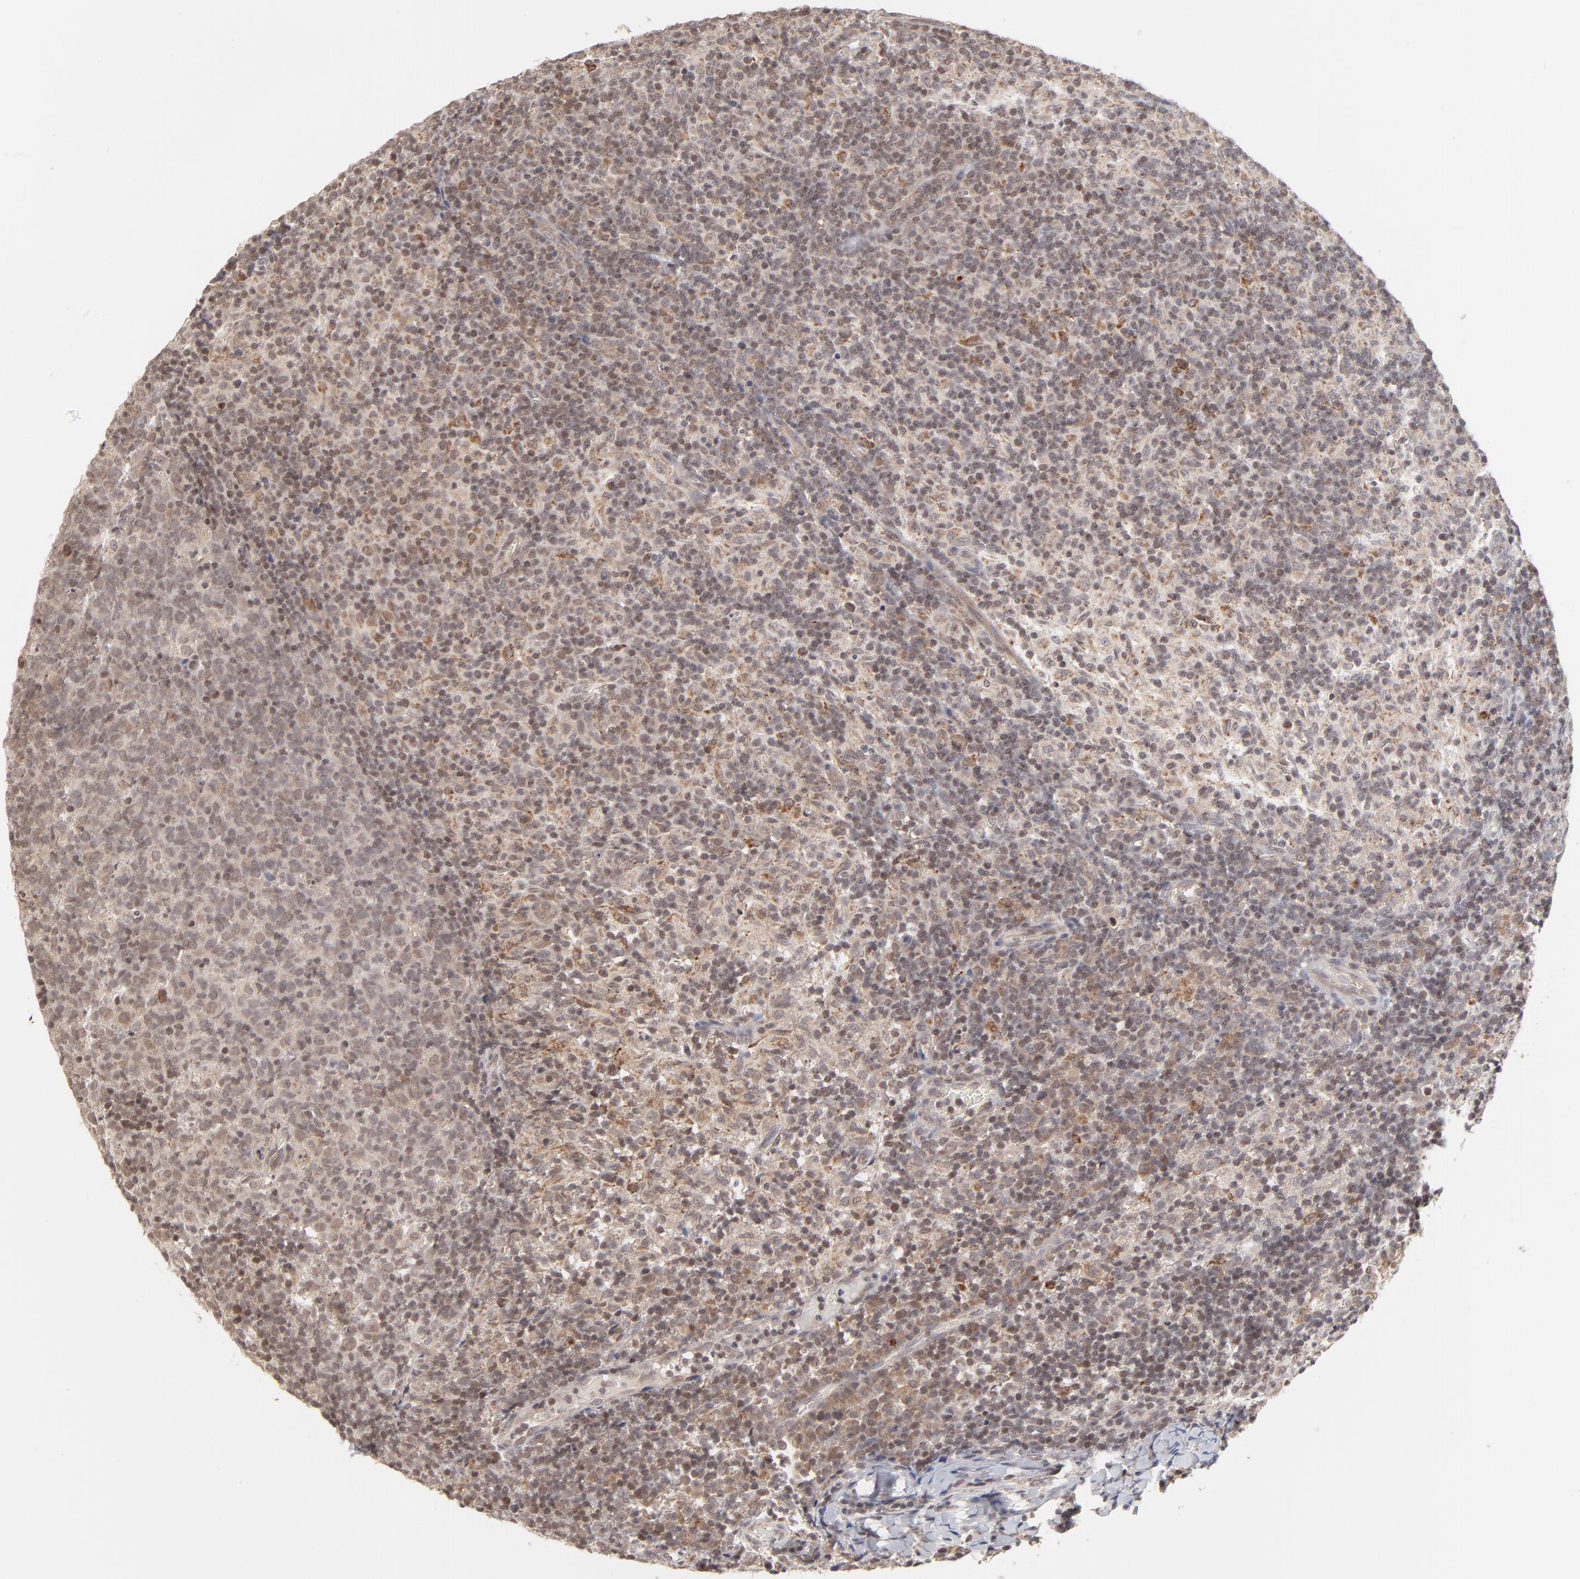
{"staining": {"intensity": "weak", "quantity": ">75%", "location": "nuclear"}, "tissue": "lymph node", "cell_type": "Germinal center cells", "image_type": "normal", "snomed": [{"axis": "morphology", "description": "Normal tissue, NOS"}, {"axis": "morphology", "description": "Inflammation, NOS"}, {"axis": "topography", "description": "Lymph node"}], "caption": "DAB (3,3'-diaminobenzidine) immunohistochemical staining of normal lymph node displays weak nuclear protein expression in about >75% of germinal center cells. The protein of interest is shown in brown color, while the nuclei are stained blue.", "gene": "ARIH1", "patient": {"sex": "male", "age": 55}}